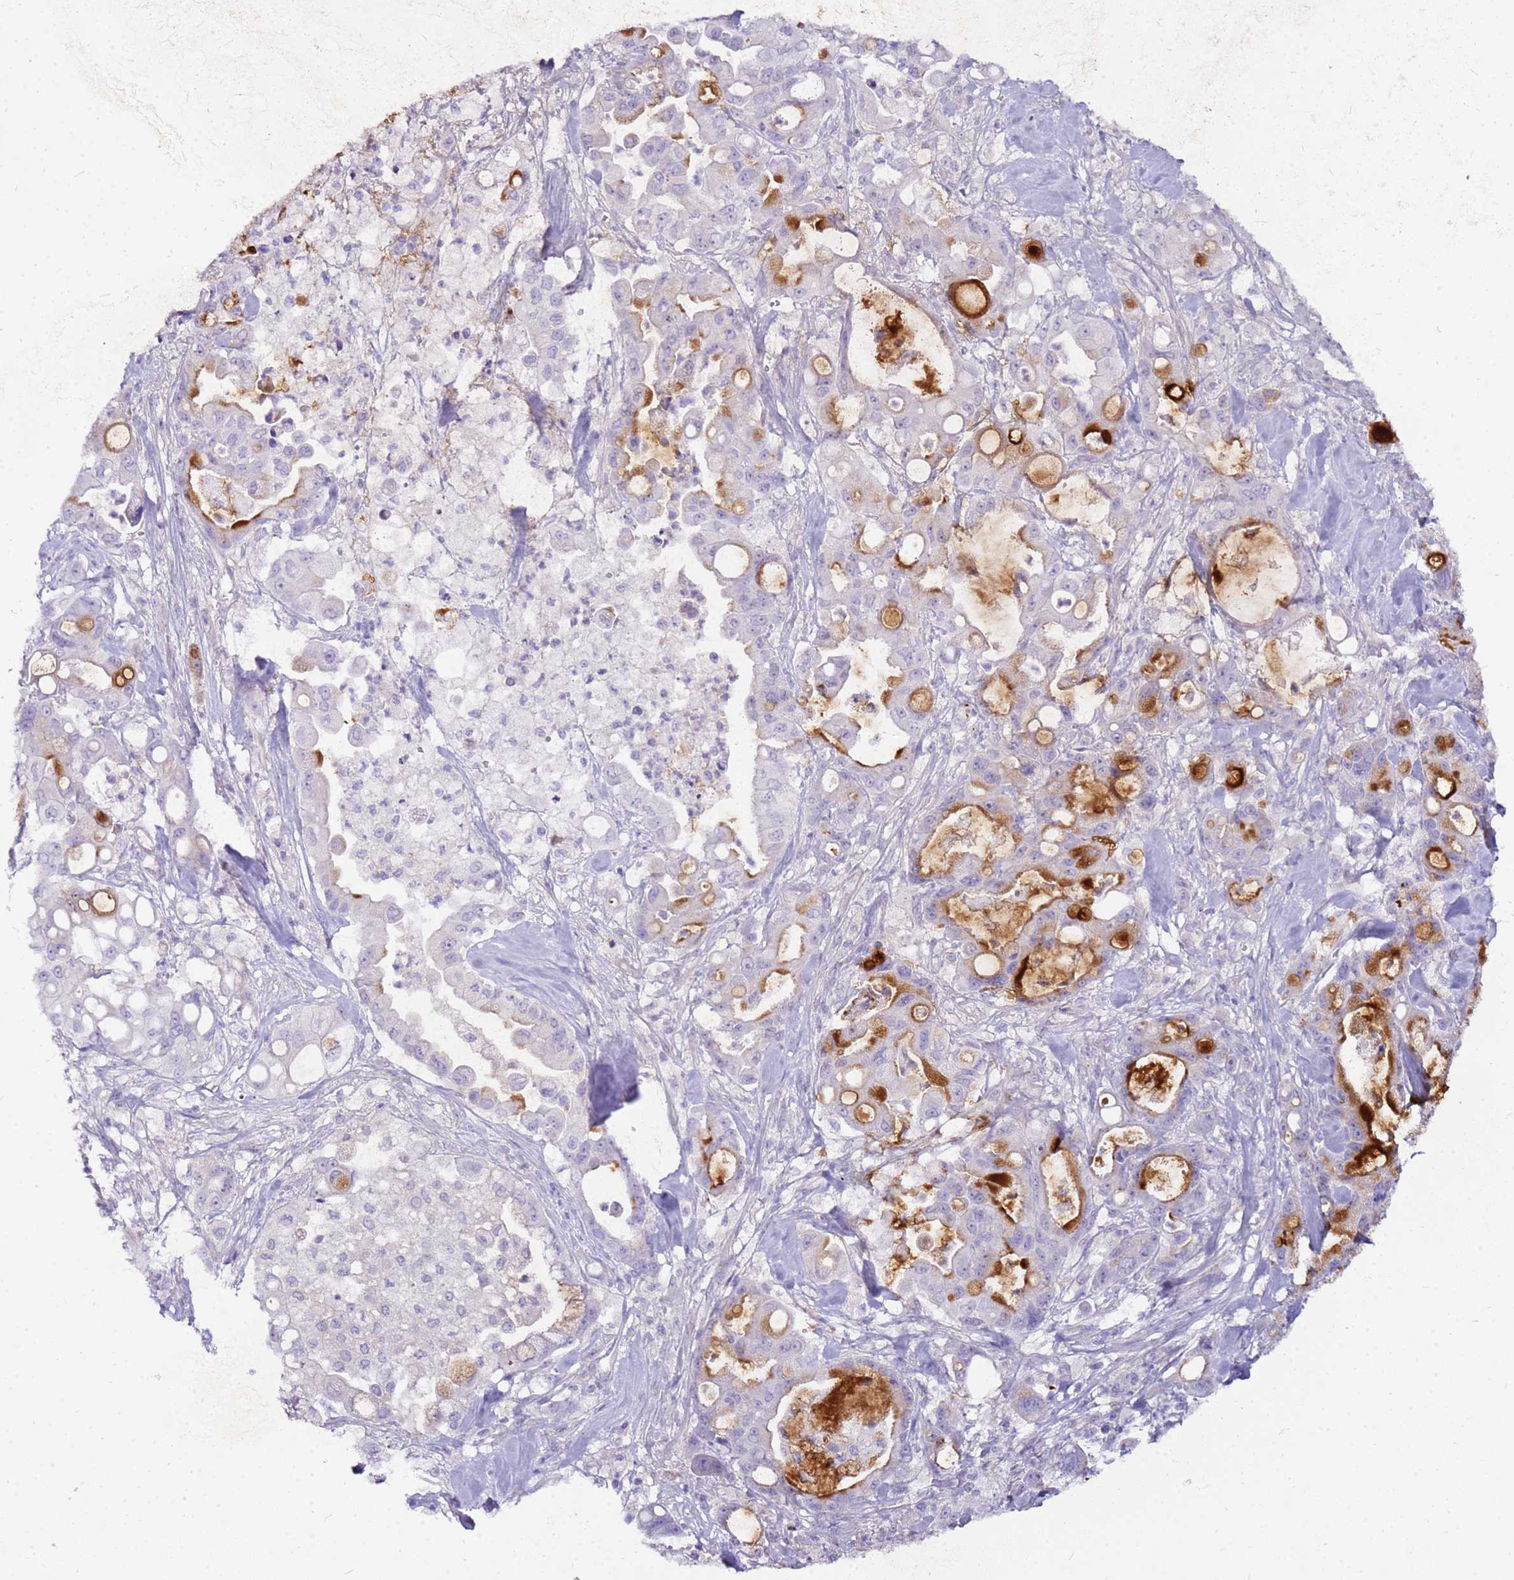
{"staining": {"intensity": "strong", "quantity": "<25%", "location": "cytoplasmic/membranous"}, "tissue": "pancreatic cancer", "cell_type": "Tumor cells", "image_type": "cancer", "snomed": [{"axis": "morphology", "description": "Adenocarcinoma, NOS"}, {"axis": "topography", "description": "Pancreas"}], "caption": "Immunohistochemistry (IHC) of pancreatic adenocarcinoma demonstrates medium levels of strong cytoplasmic/membranous positivity in approximately <25% of tumor cells.", "gene": "DCDC2B", "patient": {"sex": "male", "age": 68}}